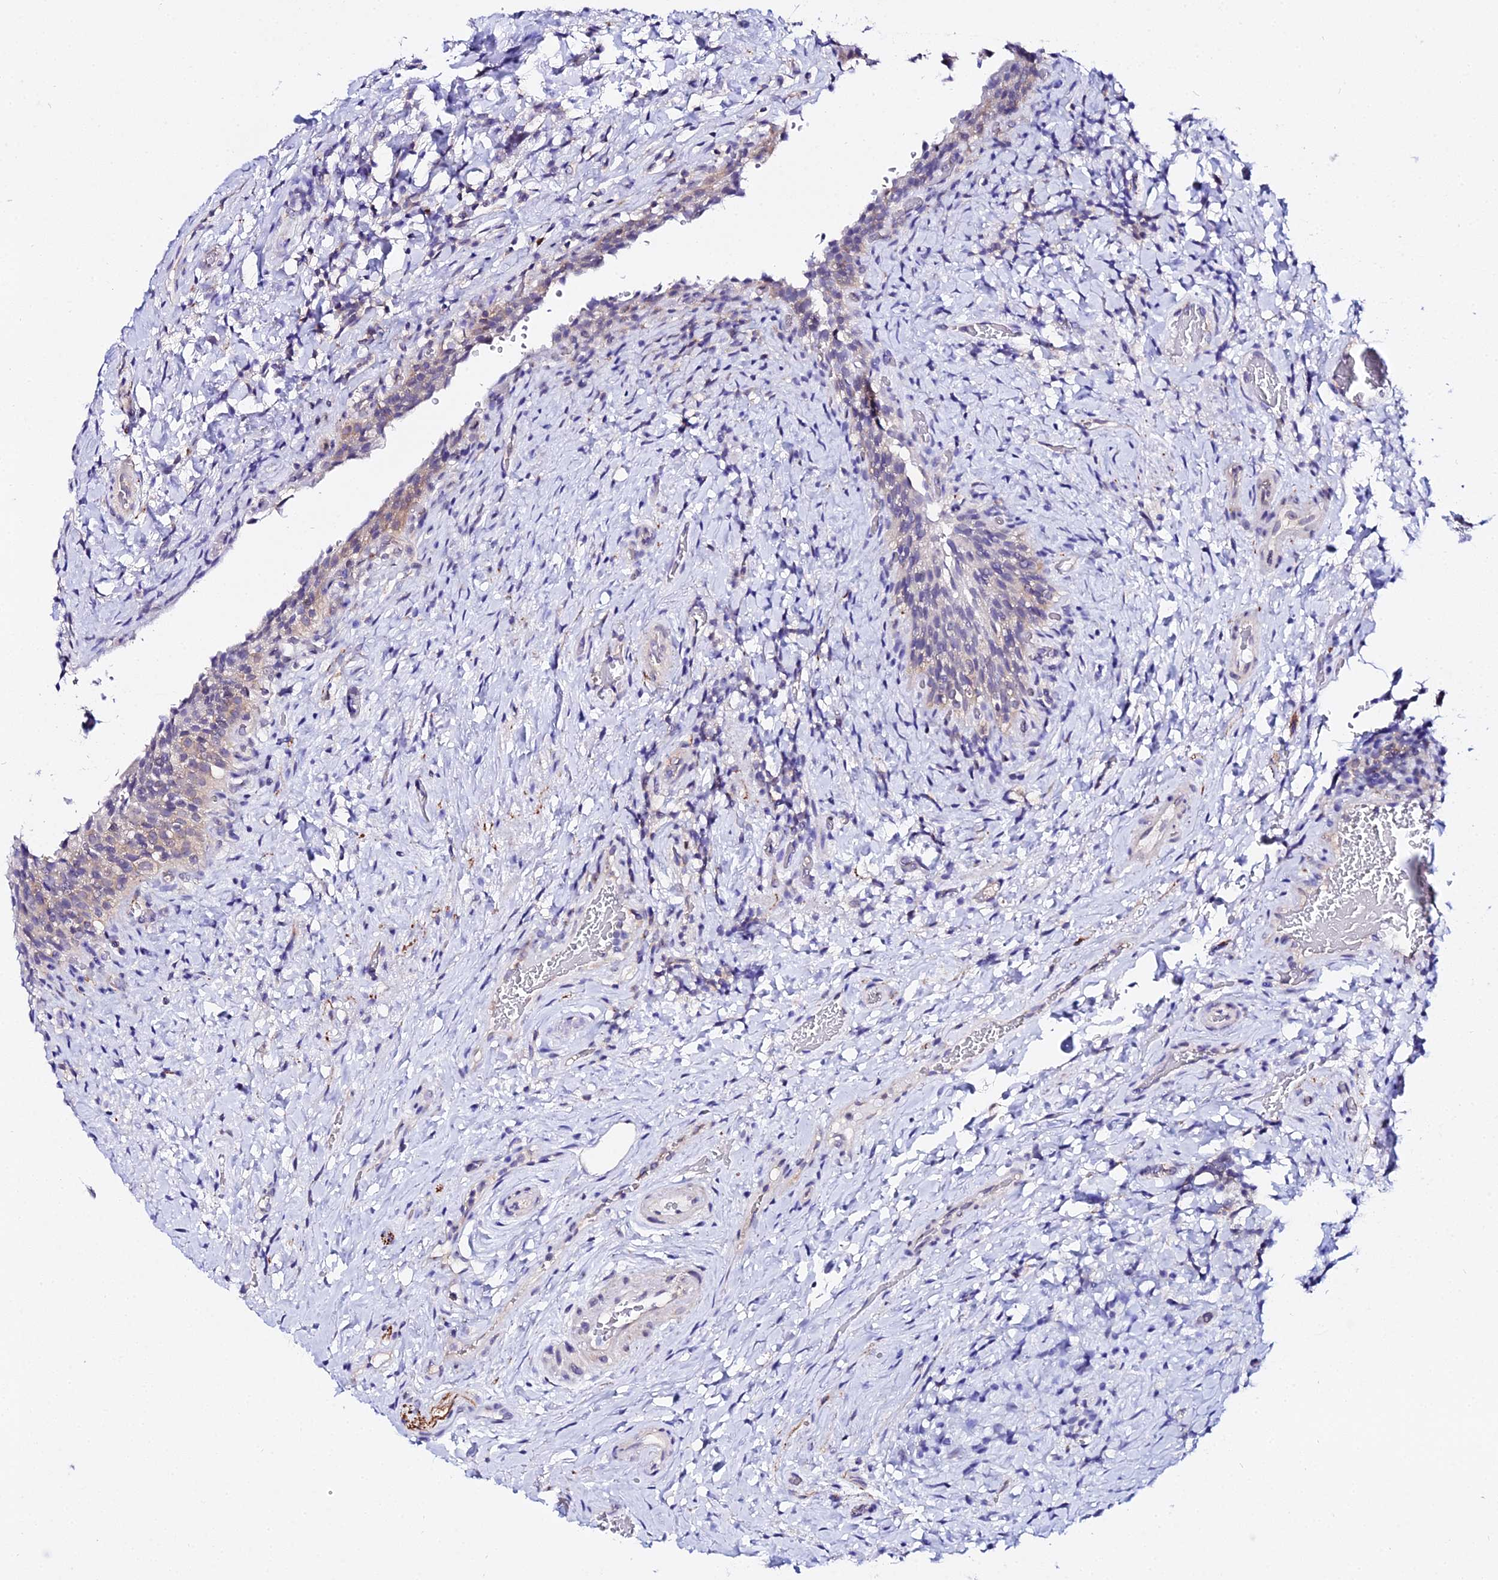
{"staining": {"intensity": "weak", "quantity": "25%-75%", "location": "cytoplasmic/membranous"}, "tissue": "urinary bladder", "cell_type": "Urothelial cells", "image_type": "normal", "snomed": [{"axis": "morphology", "description": "Normal tissue, NOS"}, {"axis": "morphology", "description": "Inflammation, NOS"}, {"axis": "topography", "description": "Urinary bladder"}], "caption": "Human urinary bladder stained with a brown dye demonstrates weak cytoplasmic/membranous positive expression in approximately 25%-75% of urothelial cells.", "gene": "ATG16L2", "patient": {"sex": "male", "age": 64}}